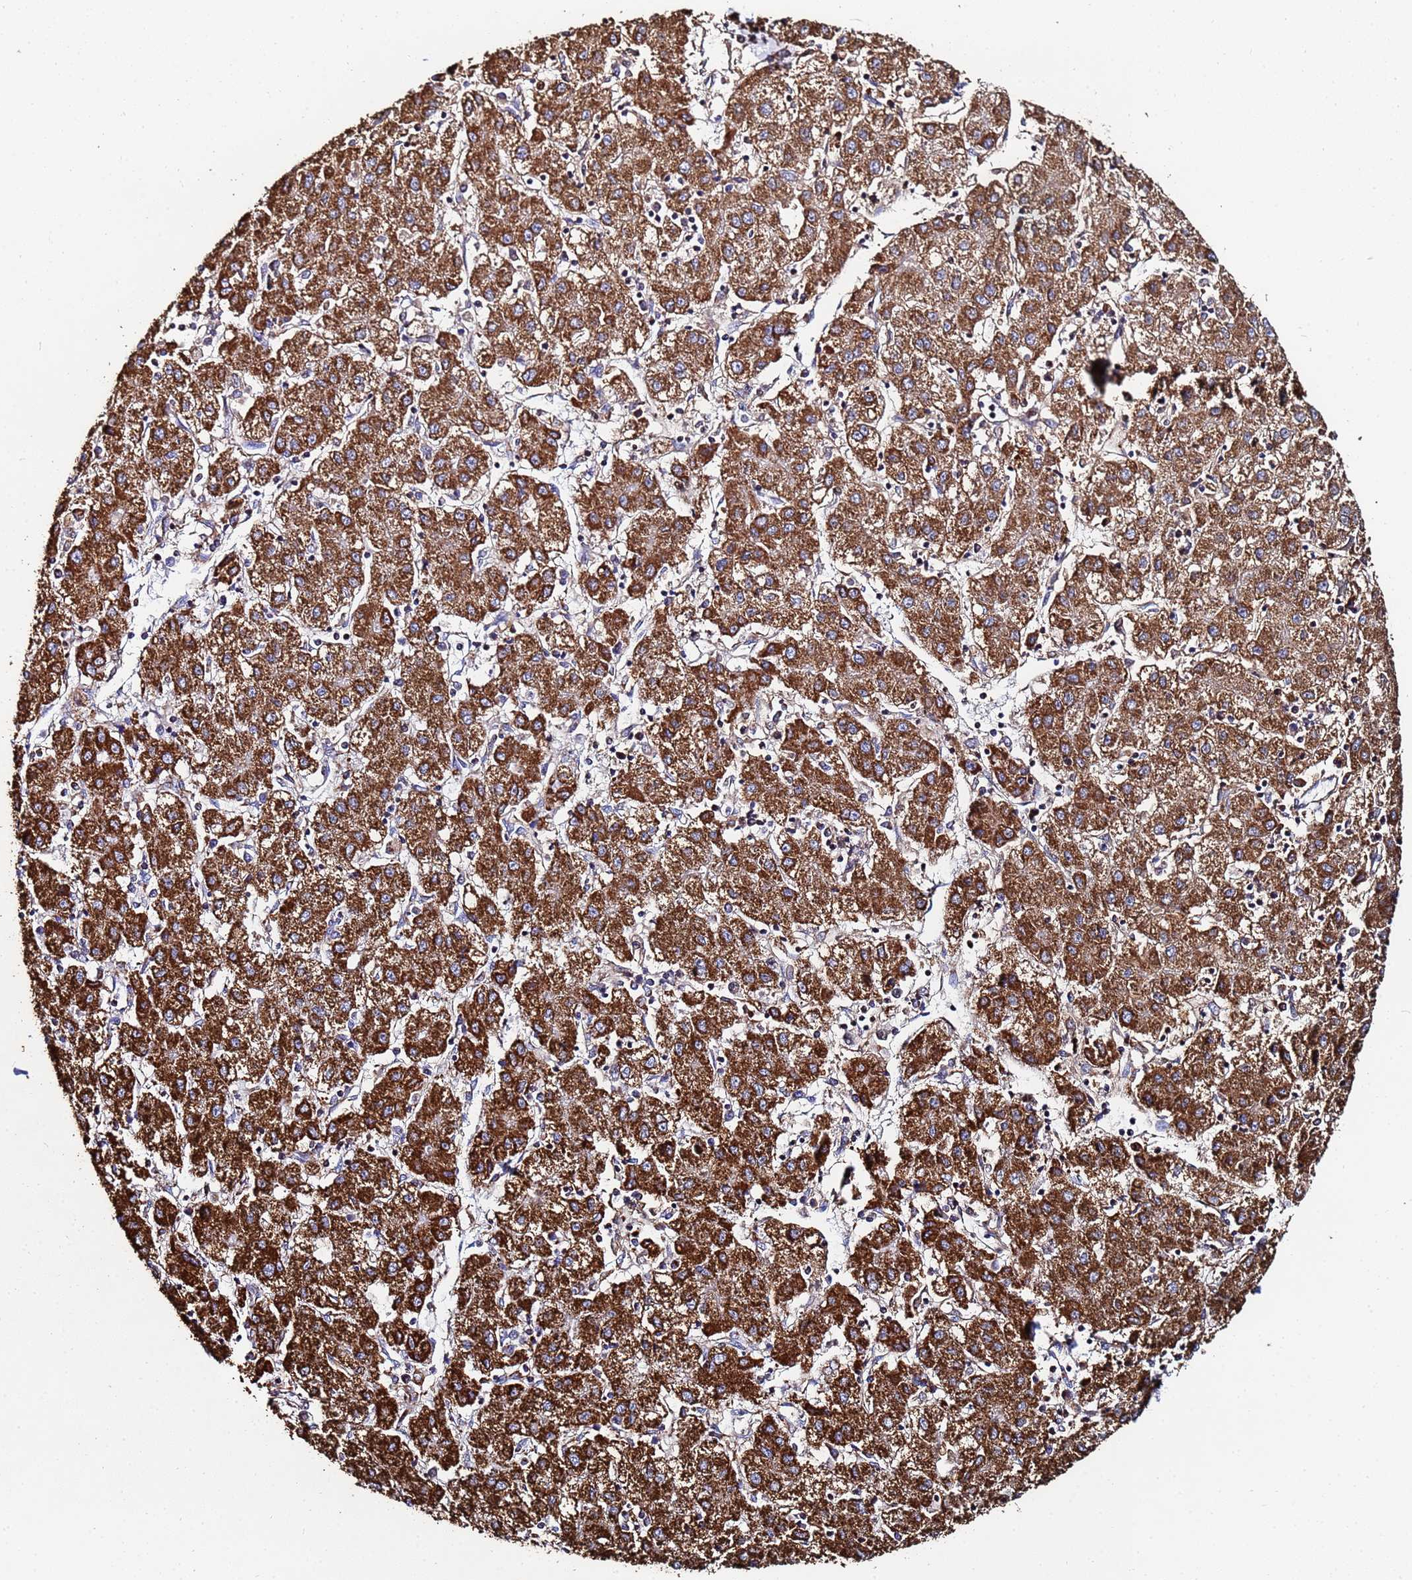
{"staining": {"intensity": "strong", "quantity": ">75%", "location": "cytoplasmic/membranous"}, "tissue": "liver cancer", "cell_type": "Tumor cells", "image_type": "cancer", "snomed": [{"axis": "morphology", "description": "Carcinoma, Hepatocellular, NOS"}, {"axis": "topography", "description": "Liver"}], "caption": "Immunohistochemistry of human liver hepatocellular carcinoma displays high levels of strong cytoplasmic/membranous positivity in approximately >75% of tumor cells.", "gene": "GLUD1", "patient": {"sex": "male", "age": 72}}